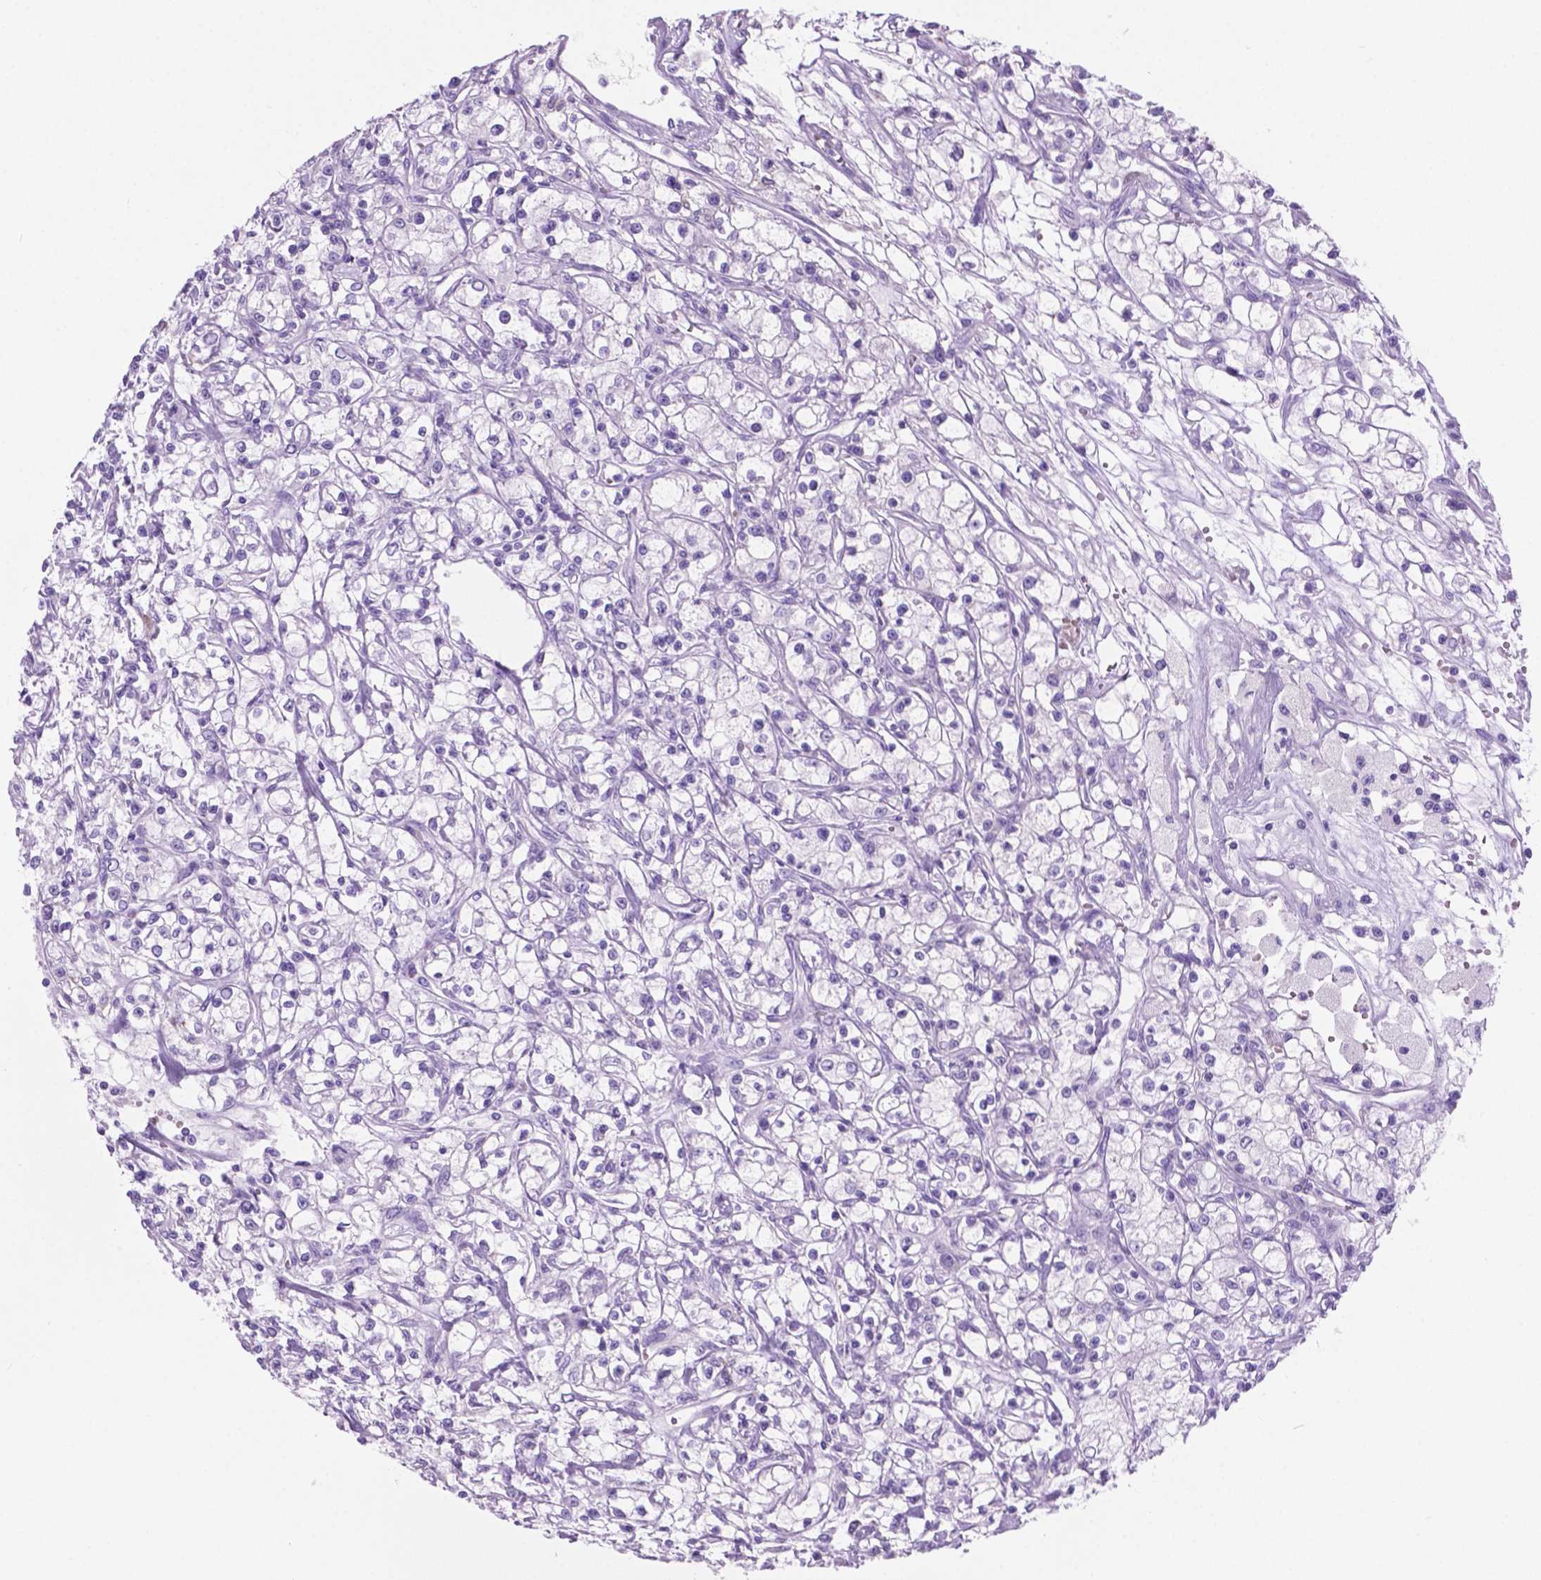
{"staining": {"intensity": "negative", "quantity": "none", "location": "none"}, "tissue": "renal cancer", "cell_type": "Tumor cells", "image_type": "cancer", "snomed": [{"axis": "morphology", "description": "Adenocarcinoma, NOS"}, {"axis": "topography", "description": "Kidney"}], "caption": "An IHC photomicrograph of renal cancer is shown. There is no staining in tumor cells of renal cancer.", "gene": "GRIN2B", "patient": {"sex": "female", "age": 59}}